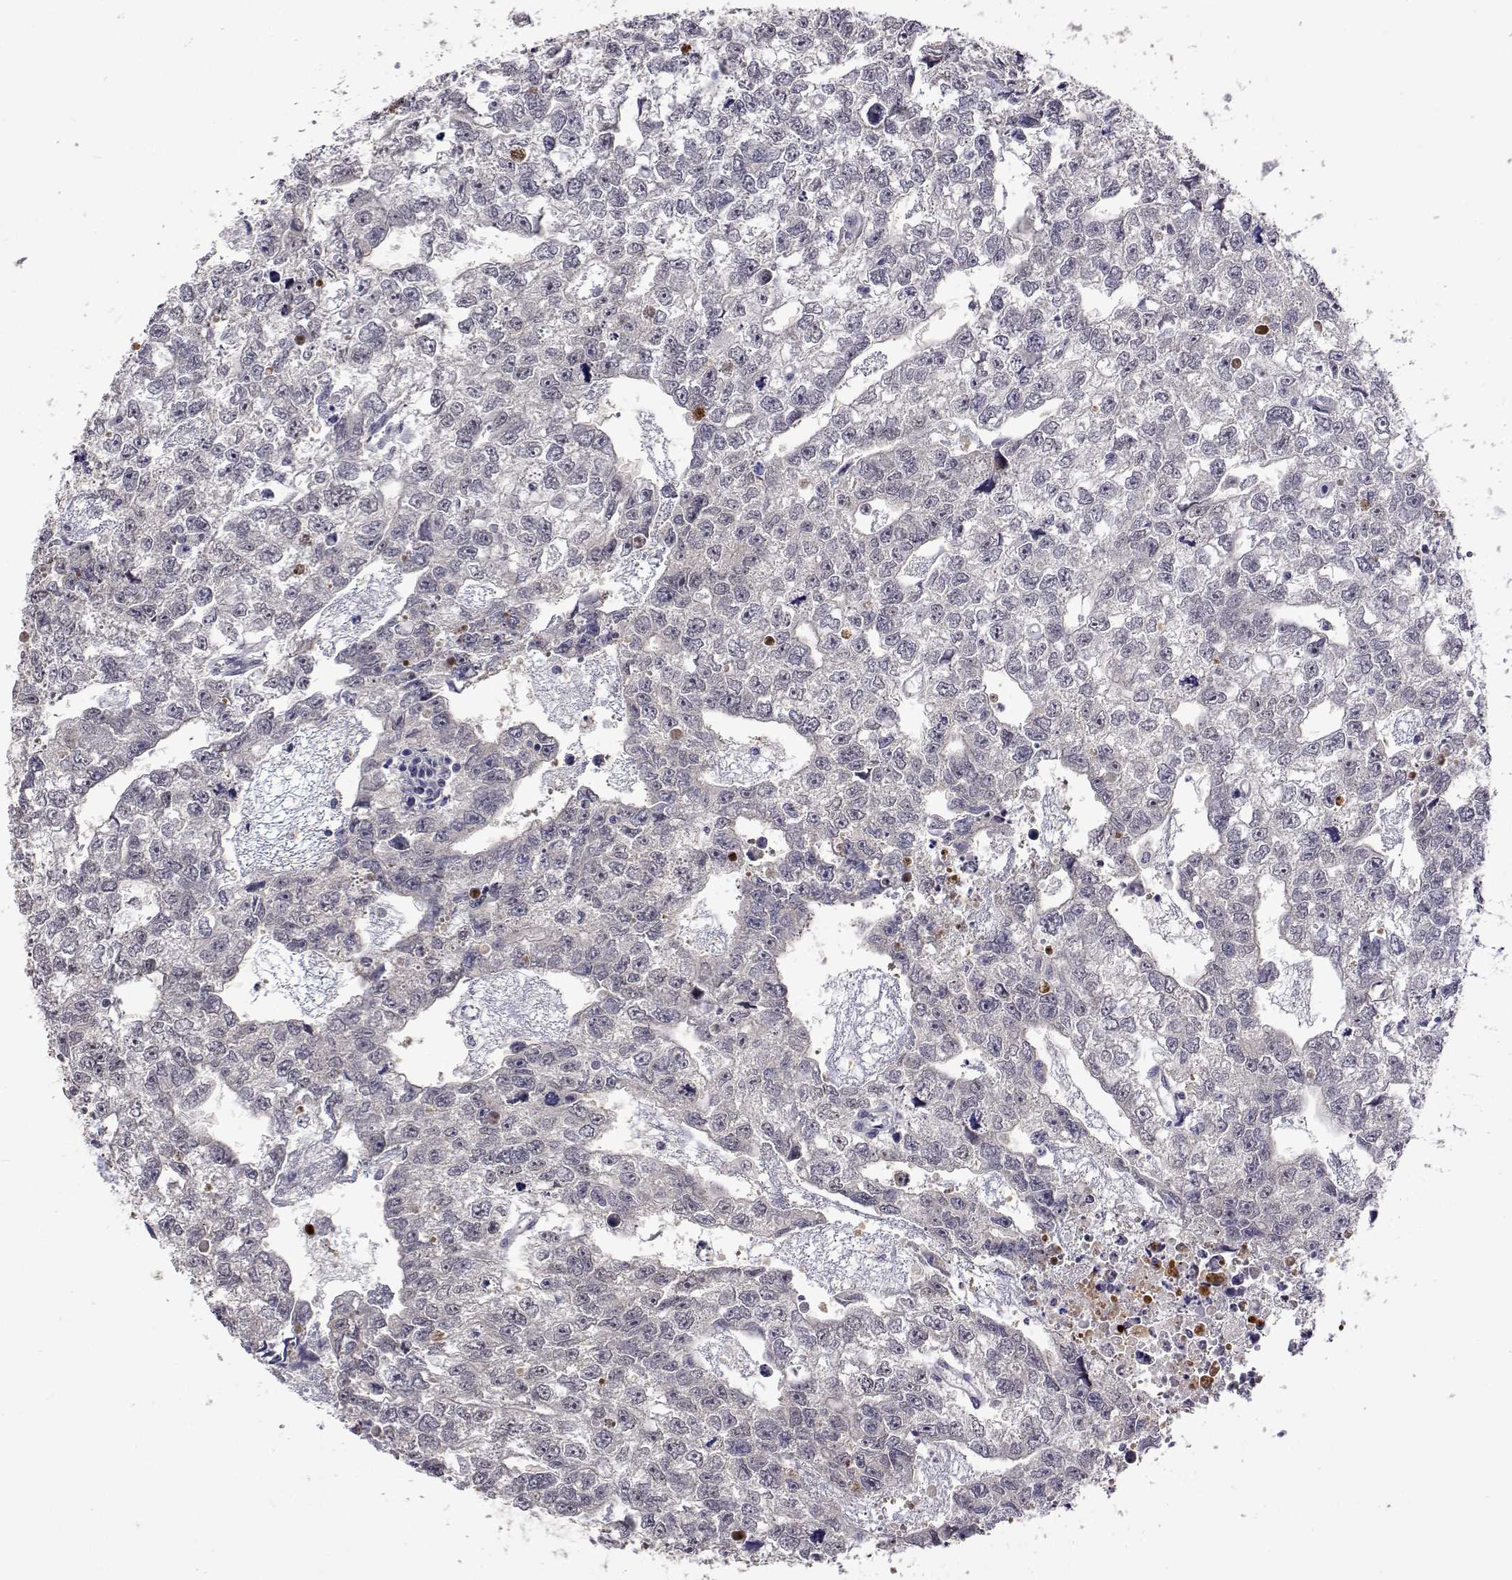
{"staining": {"intensity": "negative", "quantity": "none", "location": "none"}, "tissue": "testis cancer", "cell_type": "Tumor cells", "image_type": "cancer", "snomed": [{"axis": "morphology", "description": "Carcinoma, Embryonal, NOS"}, {"axis": "morphology", "description": "Teratoma, malignant, NOS"}, {"axis": "topography", "description": "Testis"}], "caption": "Tumor cells are negative for brown protein staining in testis malignant teratoma.", "gene": "HNRNPA0", "patient": {"sex": "male", "age": 44}}